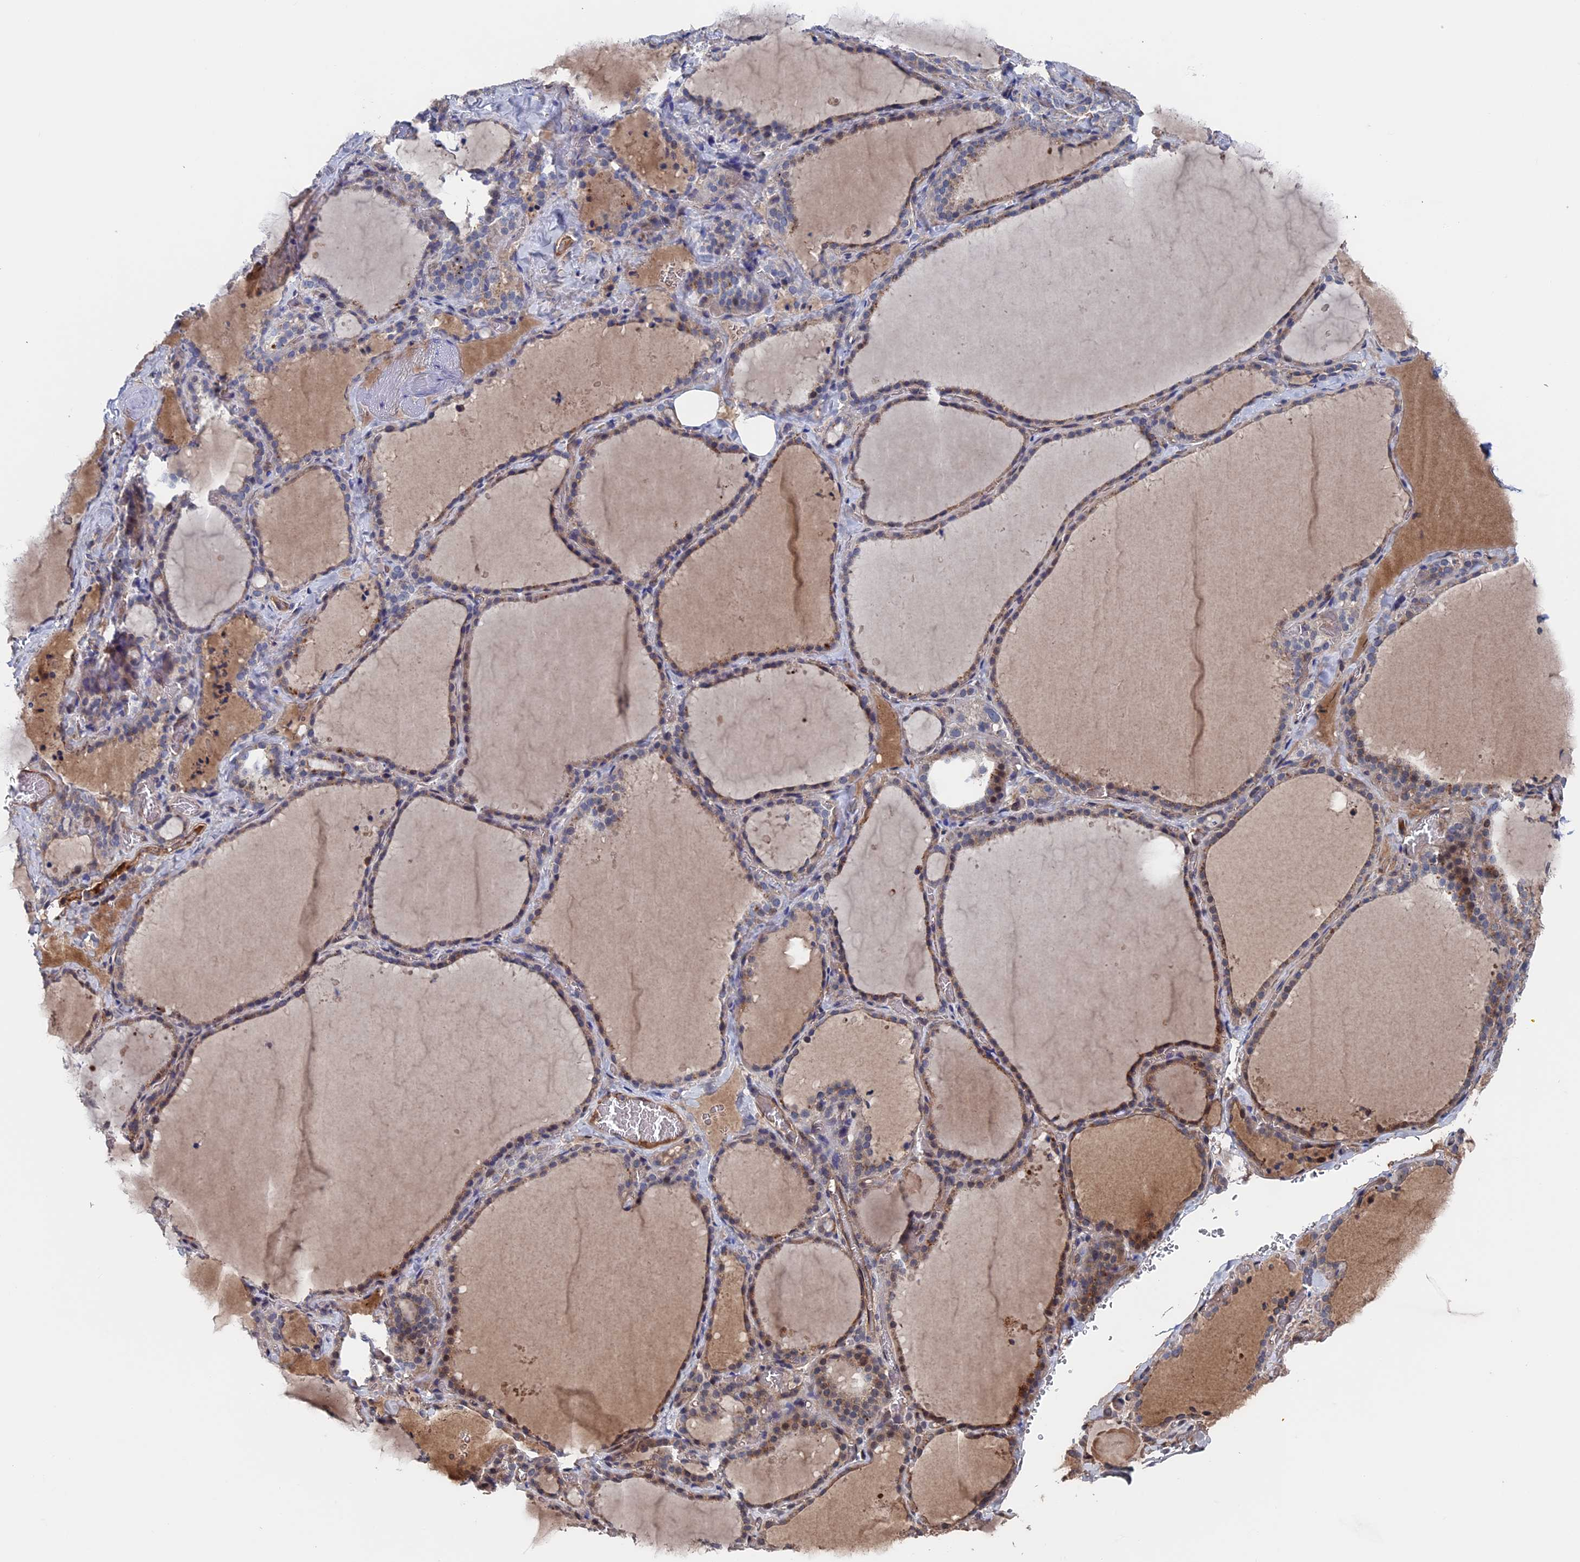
{"staining": {"intensity": "weak", "quantity": "25%-75%", "location": "cytoplasmic/membranous"}, "tissue": "thyroid gland", "cell_type": "Glandular cells", "image_type": "normal", "snomed": [{"axis": "morphology", "description": "Normal tissue, NOS"}, {"axis": "topography", "description": "Thyroid gland"}], "caption": "The immunohistochemical stain labels weak cytoplasmic/membranous staining in glandular cells of benign thyroid gland. Ihc stains the protein of interest in brown and the nuclei are stained blue.", "gene": "RPUSD1", "patient": {"sex": "female", "age": 22}}